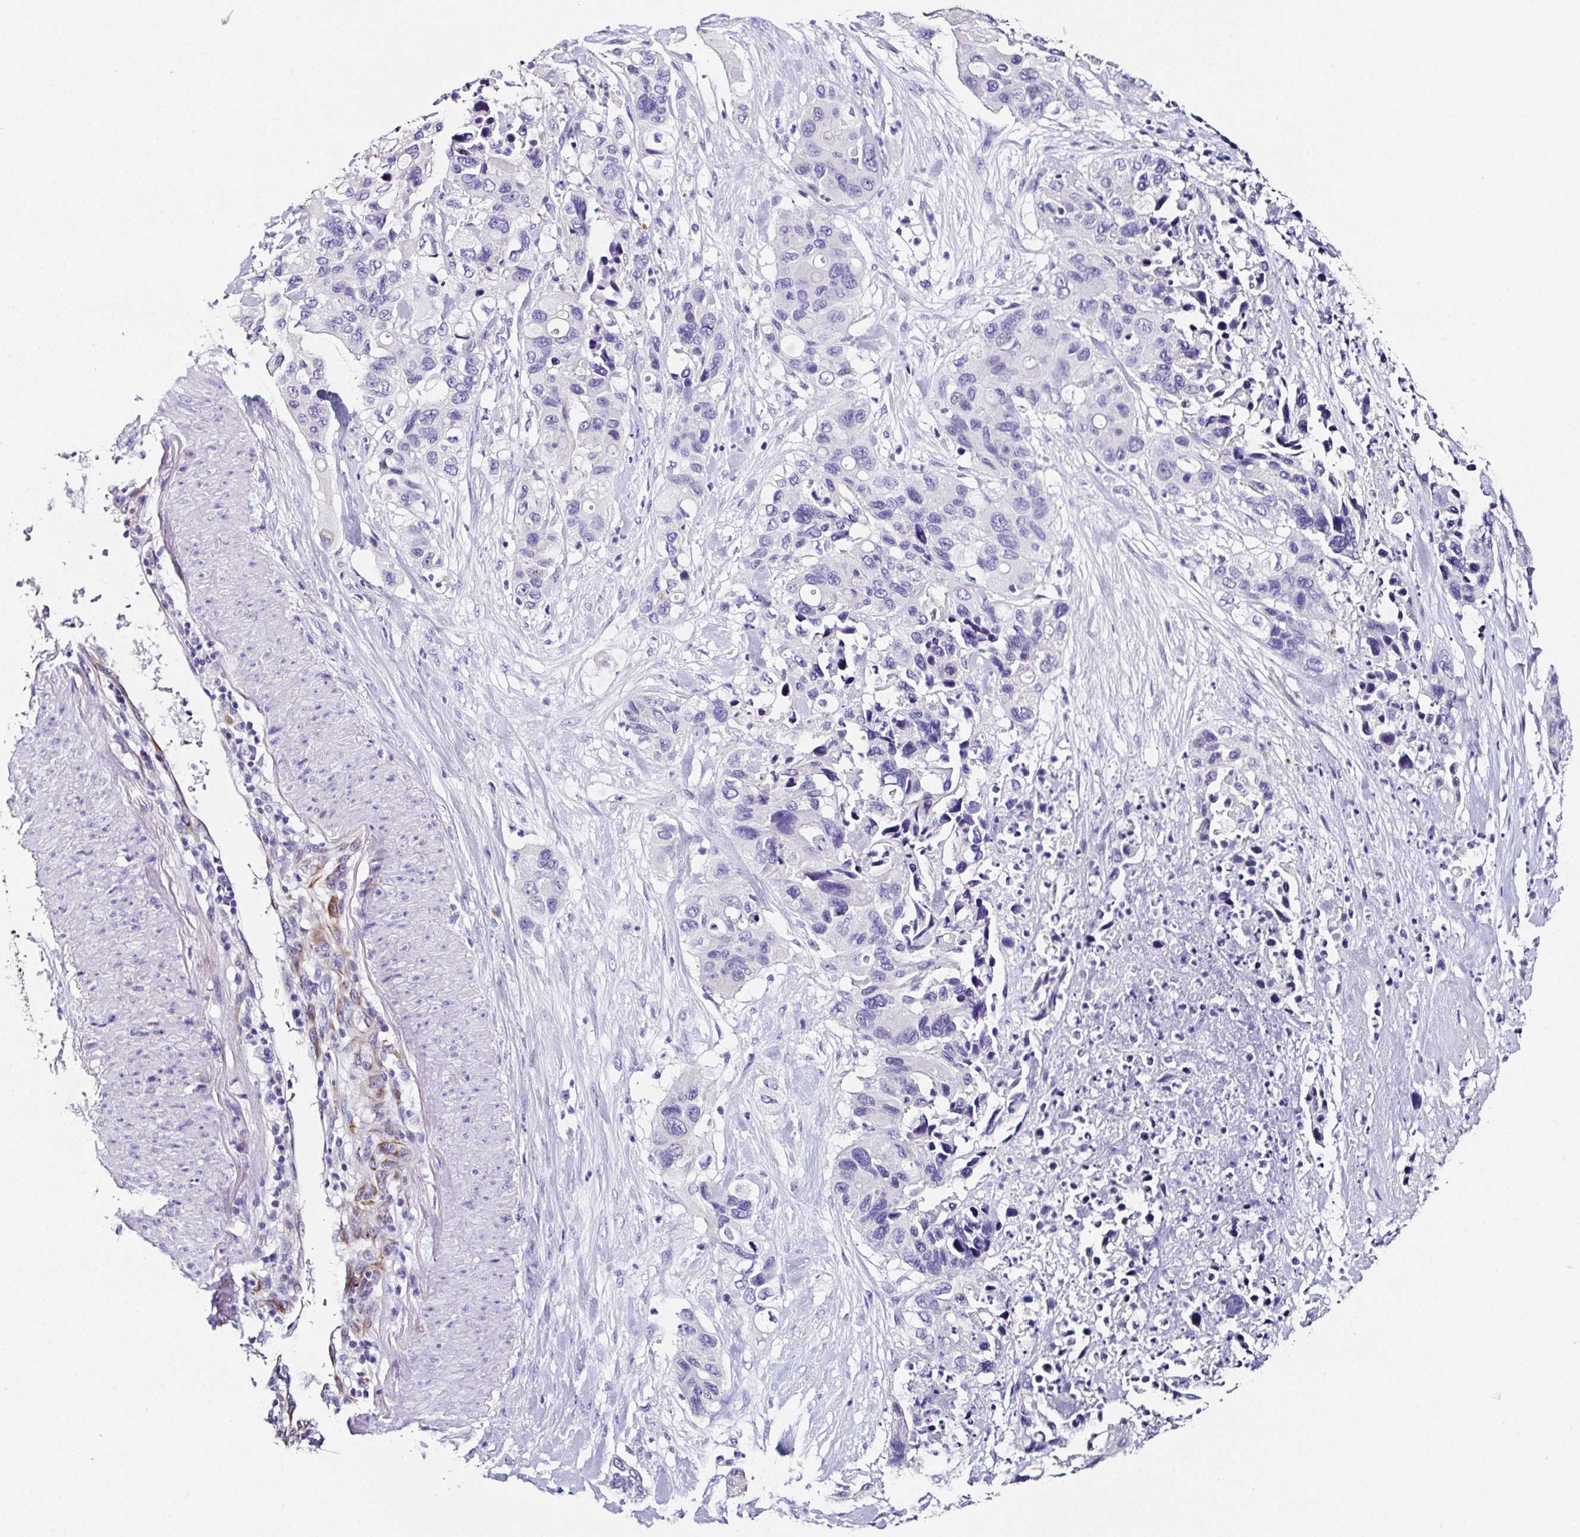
{"staining": {"intensity": "negative", "quantity": "none", "location": "none"}, "tissue": "pancreatic cancer", "cell_type": "Tumor cells", "image_type": "cancer", "snomed": [{"axis": "morphology", "description": "Adenocarcinoma, NOS"}, {"axis": "topography", "description": "Pancreas"}], "caption": "Micrograph shows no significant protein positivity in tumor cells of pancreatic adenocarcinoma.", "gene": "TMPRSS11E", "patient": {"sex": "female", "age": 71}}